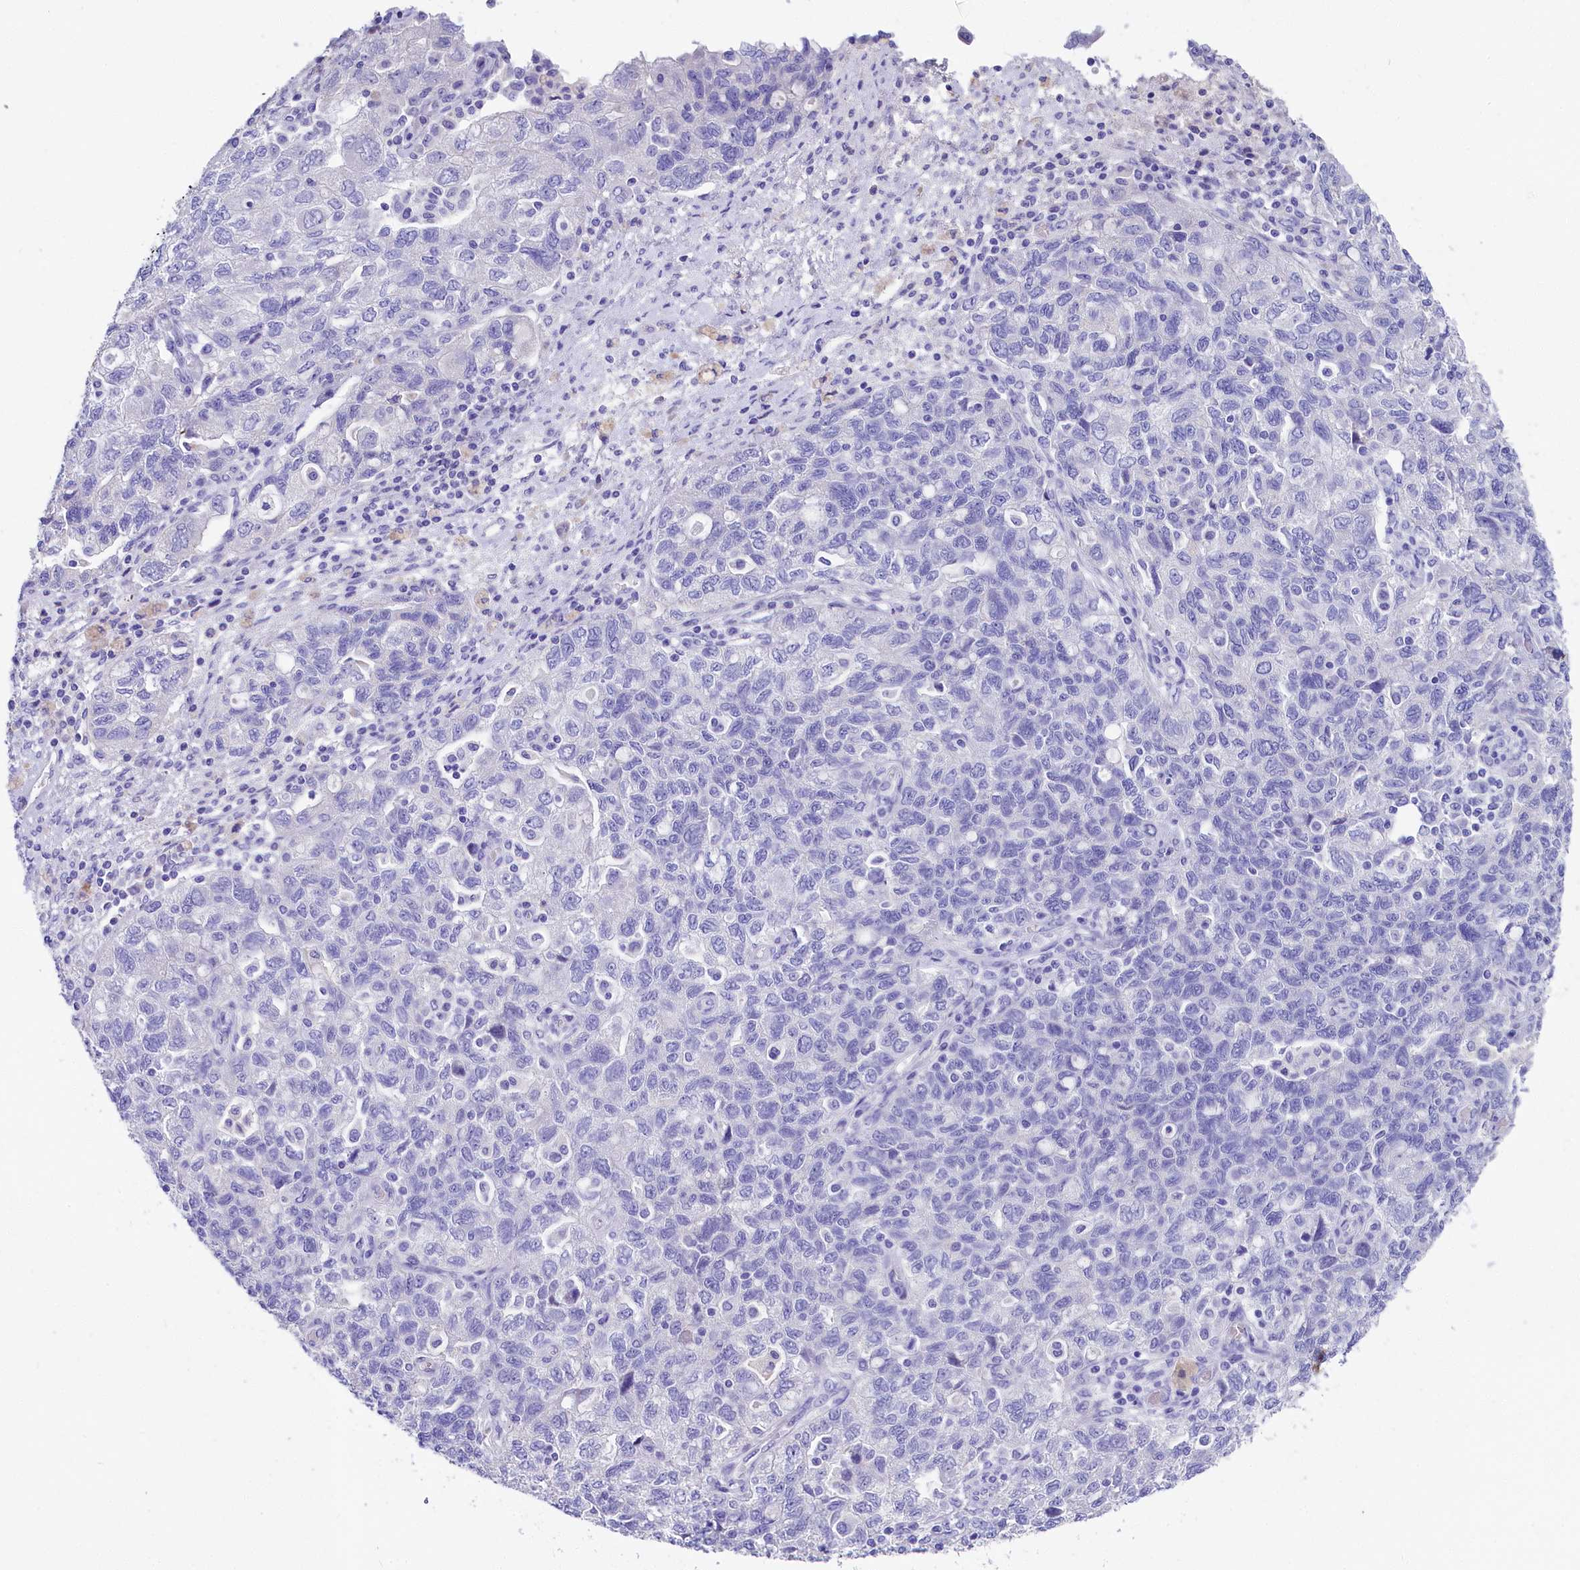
{"staining": {"intensity": "negative", "quantity": "none", "location": "none"}, "tissue": "ovarian cancer", "cell_type": "Tumor cells", "image_type": "cancer", "snomed": [{"axis": "morphology", "description": "Carcinoma, NOS"}, {"axis": "morphology", "description": "Cystadenocarcinoma, serous, NOS"}, {"axis": "topography", "description": "Ovary"}], "caption": "IHC of ovarian cancer exhibits no positivity in tumor cells.", "gene": "SULT2A1", "patient": {"sex": "female", "age": 69}}